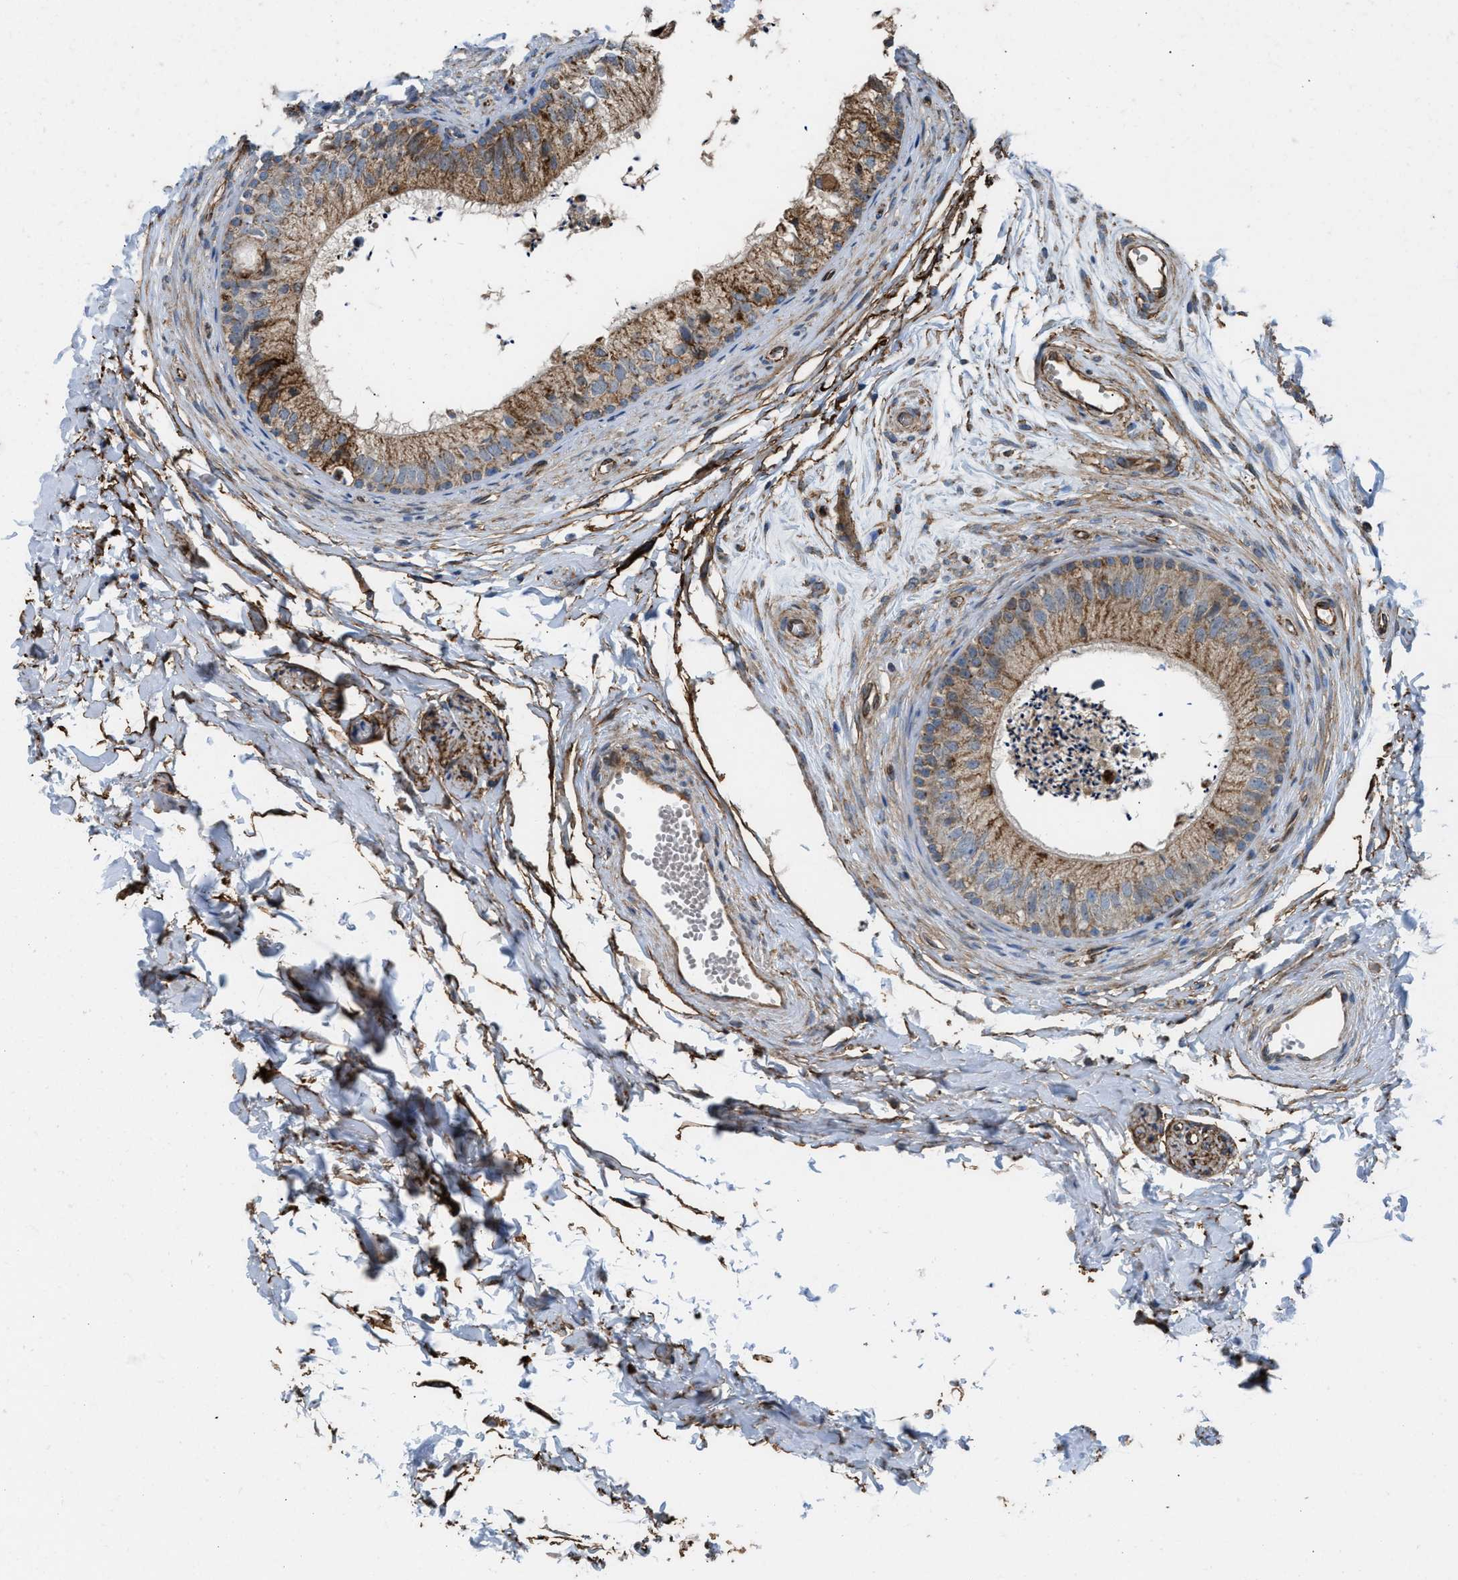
{"staining": {"intensity": "moderate", "quantity": ">75%", "location": "cytoplasmic/membranous"}, "tissue": "epididymis", "cell_type": "Glandular cells", "image_type": "normal", "snomed": [{"axis": "morphology", "description": "Normal tissue, NOS"}, {"axis": "topography", "description": "Epididymis"}], "caption": "This histopathology image exhibits normal epididymis stained with IHC to label a protein in brown. The cytoplasmic/membranous of glandular cells show moderate positivity for the protein. Nuclei are counter-stained blue.", "gene": "SLC10A3", "patient": {"sex": "male", "age": 56}}